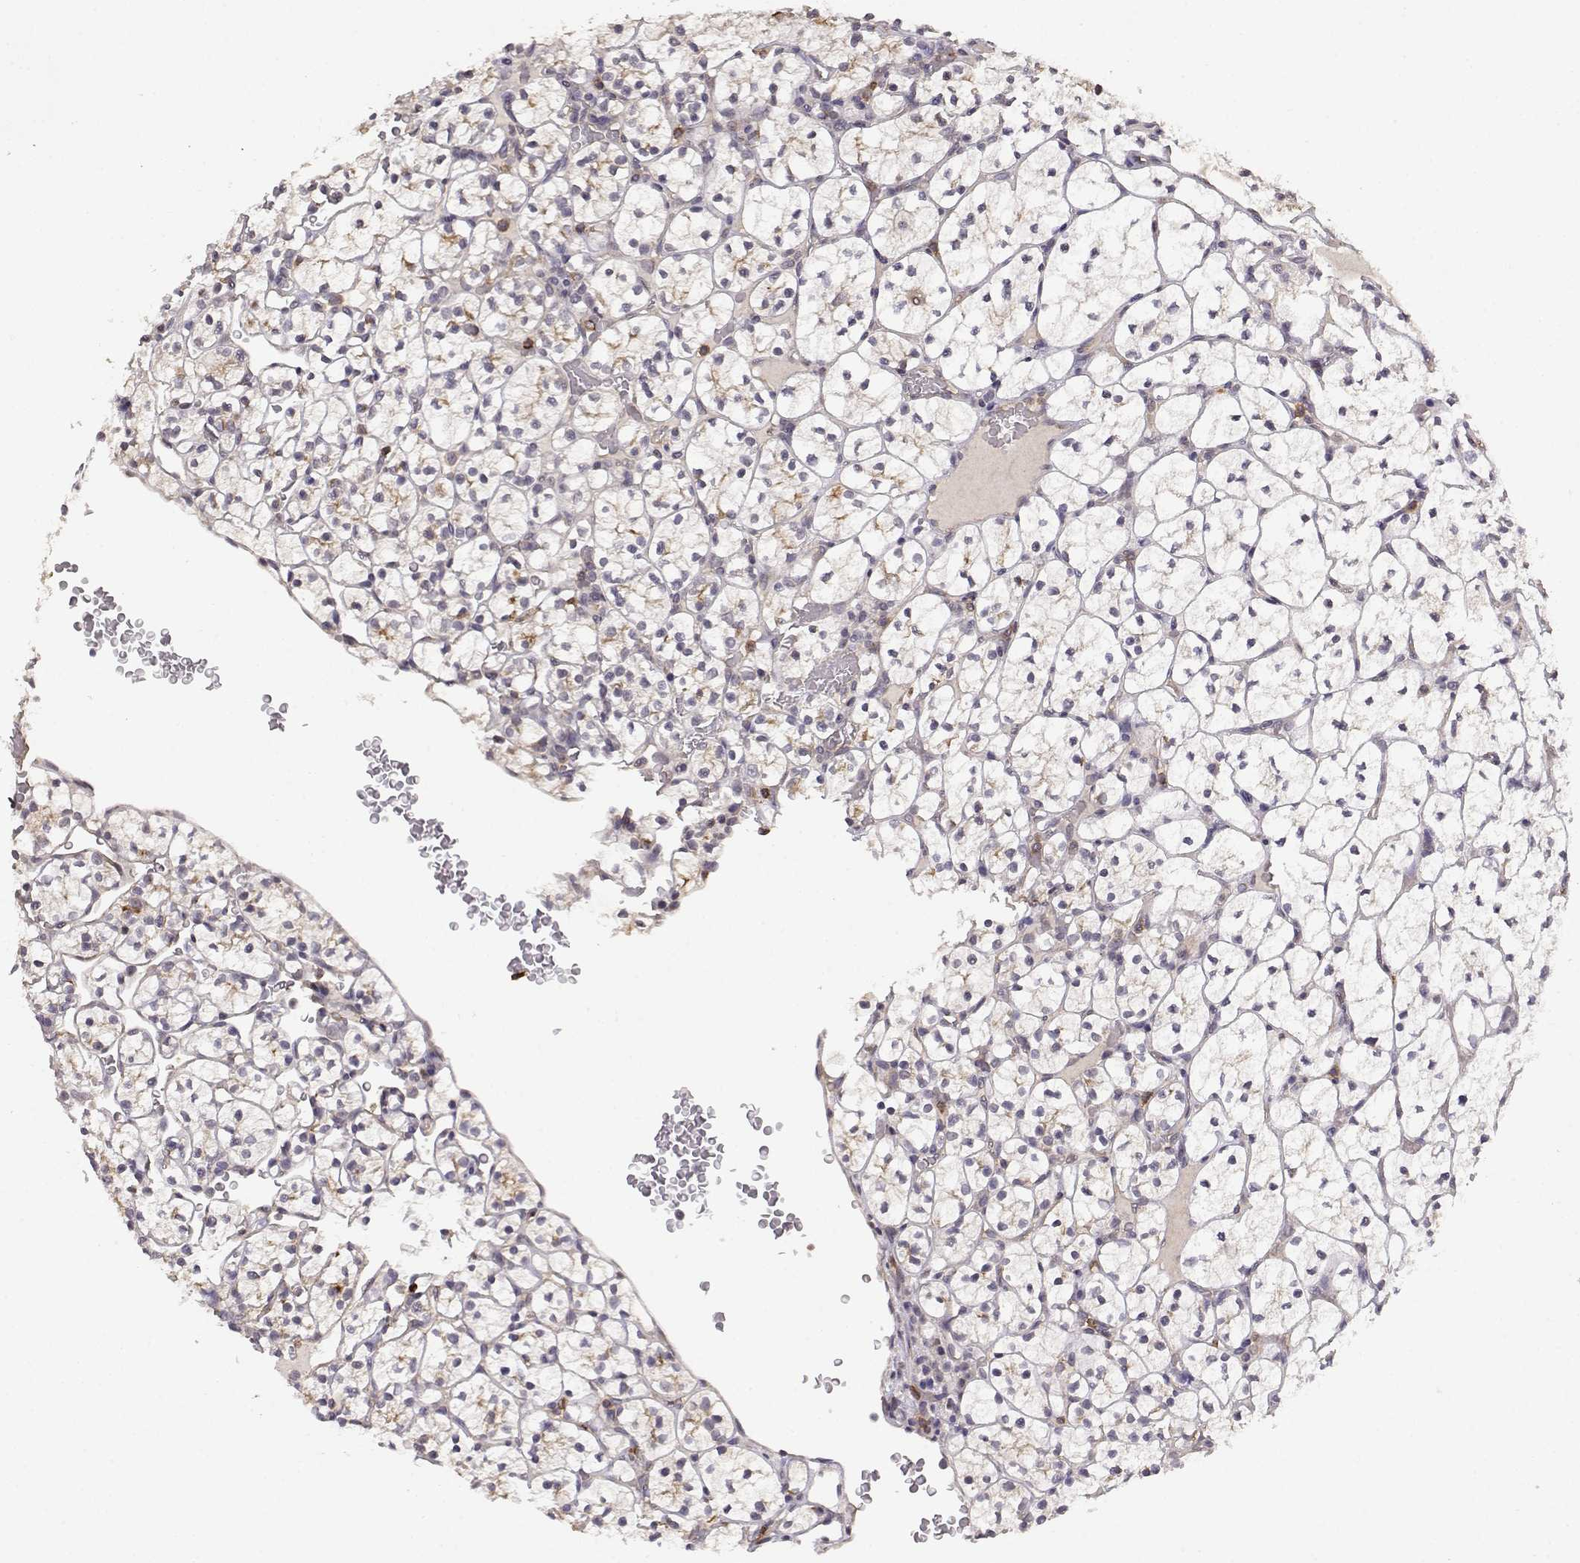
{"staining": {"intensity": "weak", "quantity": "<25%", "location": "cytoplasmic/membranous"}, "tissue": "renal cancer", "cell_type": "Tumor cells", "image_type": "cancer", "snomed": [{"axis": "morphology", "description": "Adenocarcinoma, NOS"}, {"axis": "topography", "description": "Kidney"}], "caption": "This image is of adenocarcinoma (renal) stained with immunohistochemistry to label a protein in brown with the nuclei are counter-stained blue. There is no expression in tumor cells.", "gene": "IFITM1", "patient": {"sex": "female", "age": 89}}